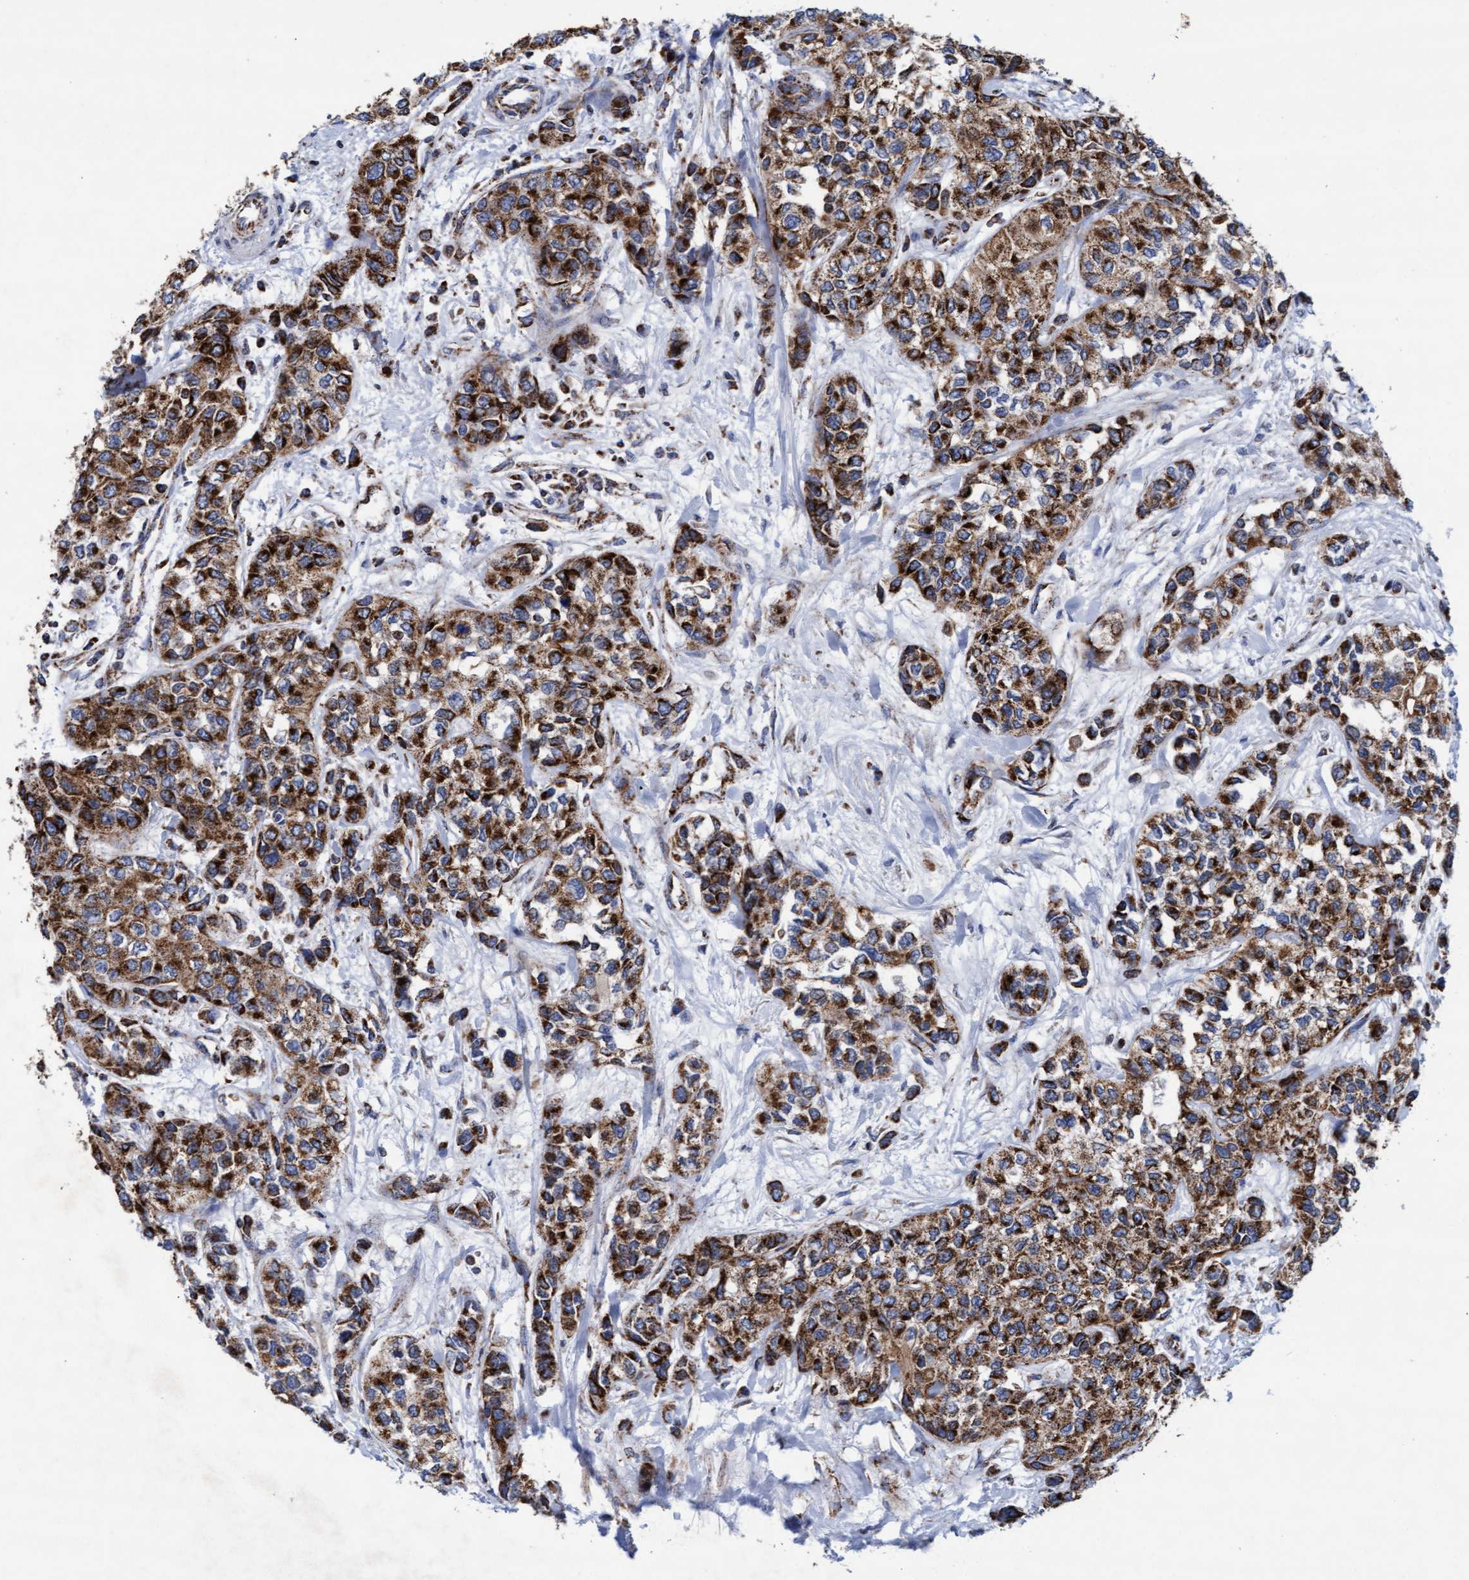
{"staining": {"intensity": "strong", "quantity": ">75%", "location": "cytoplasmic/membranous"}, "tissue": "urothelial cancer", "cell_type": "Tumor cells", "image_type": "cancer", "snomed": [{"axis": "morphology", "description": "Urothelial carcinoma, High grade"}, {"axis": "topography", "description": "Urinary bladder"}], "caption": "Immunohistochemistry photomicrograph of neoplastic tissue: high-grade urothelial carcinoma stained using immunohistochemistry (IHC) shows high levels of strong protein expression localized specifically in the cytoplasmic/membranous of tumor cells, appearing as a cytoplasmic/membranous brown color.", "gene": "MRPL38", "patient": {"sex": "female", "age": 56}}